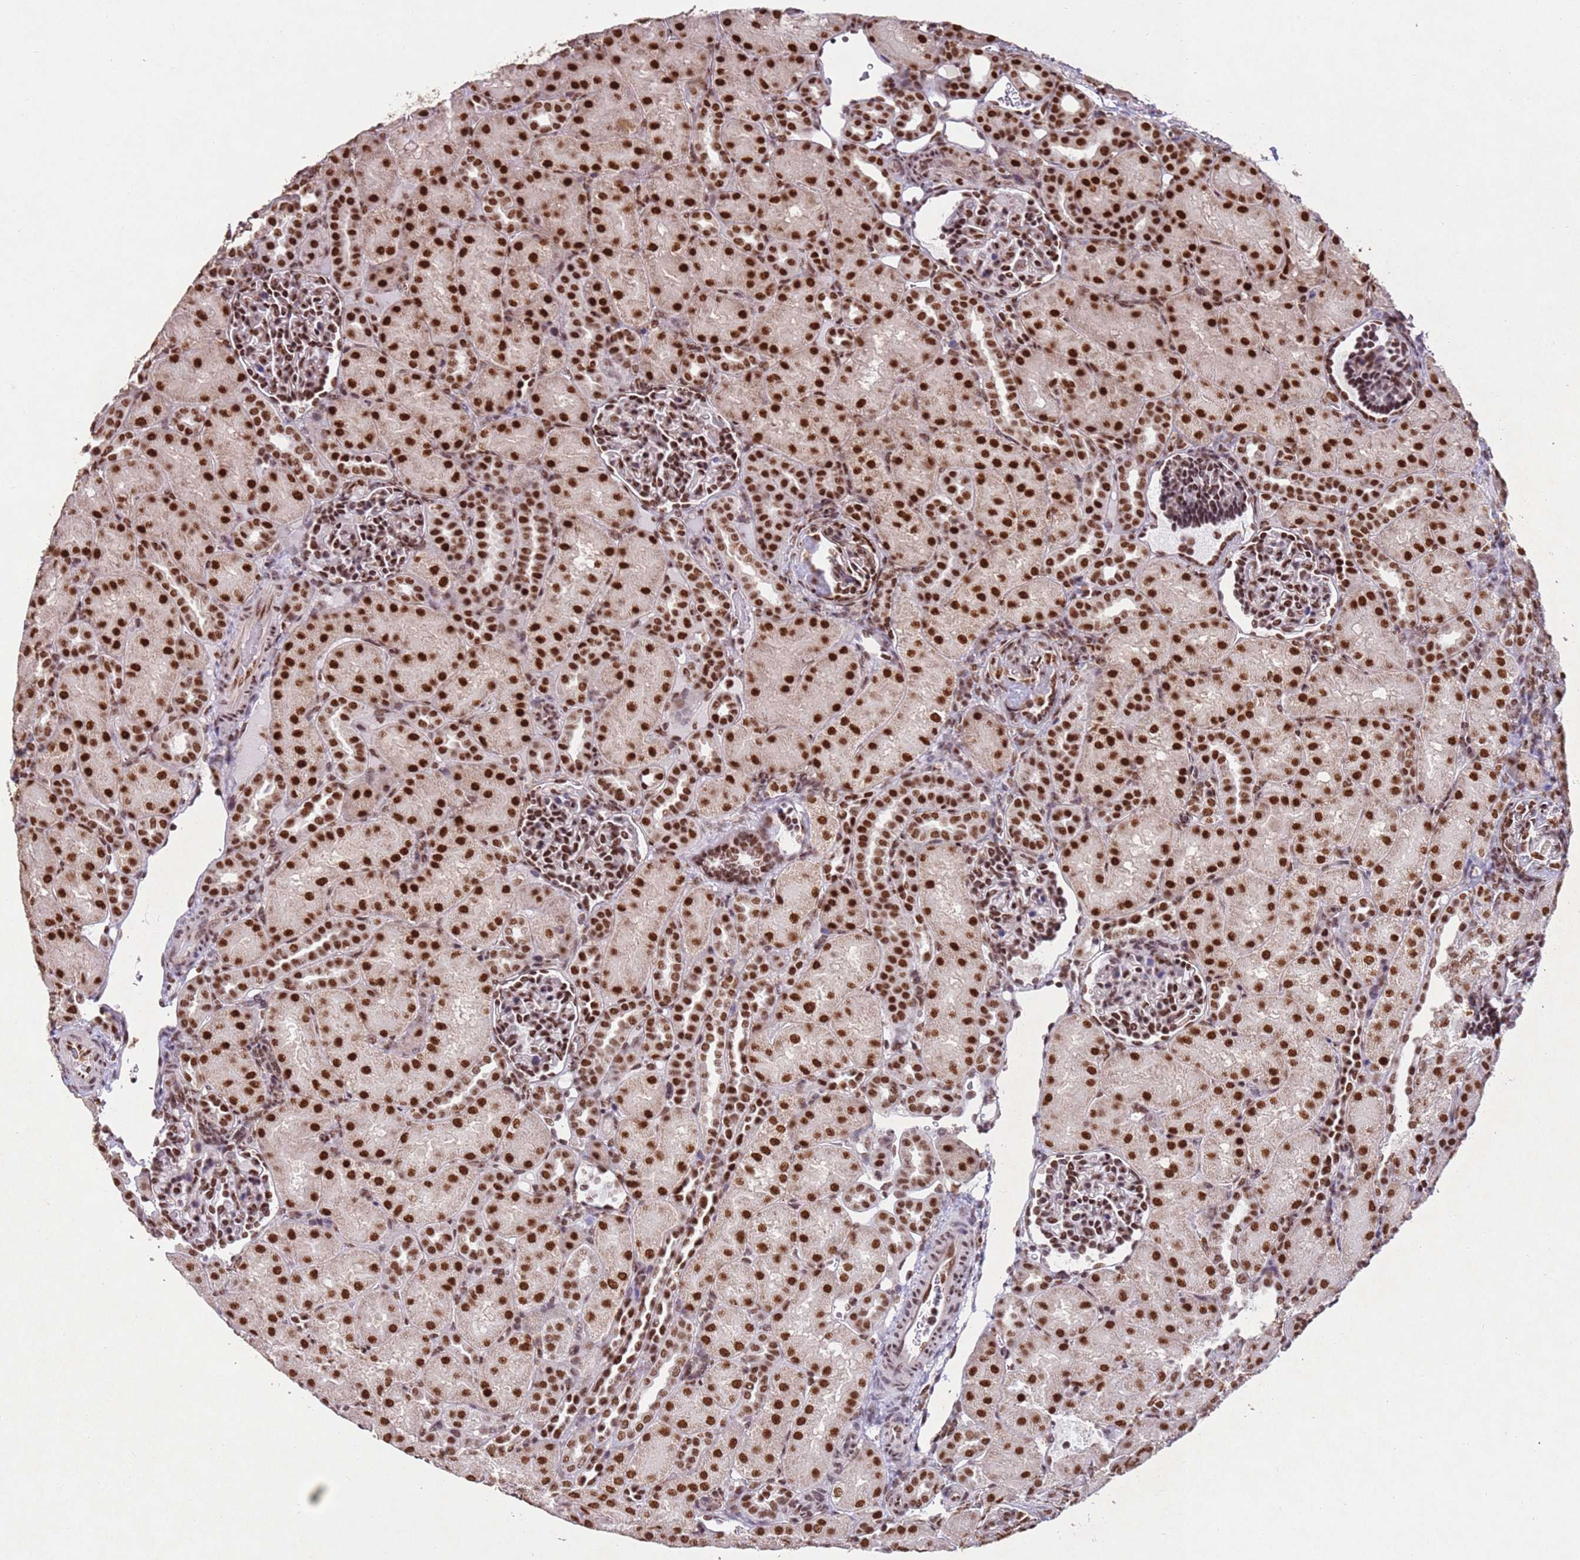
{"staining": {"intensity": "strong", "quantity": ">75%", "location": "nuclear"}, "tissue": "kidney", "cell_type": "Cells in glomeruli", "image_type": "normal", "snomed": [{"axis": "morphology", "description": "Normal tissue, NOS"}, {"axis": "topography", "description": "Kidney"}], "caption": "Brown immunohistochemical staining in normal kidney exhibits strong nuclear expression in approximately >75% of cells in glomeruli. (IHC, brightfield microscopy, high magnification).", "gene": "ESF1", "patient": {"sex": "male", "age": 1}}